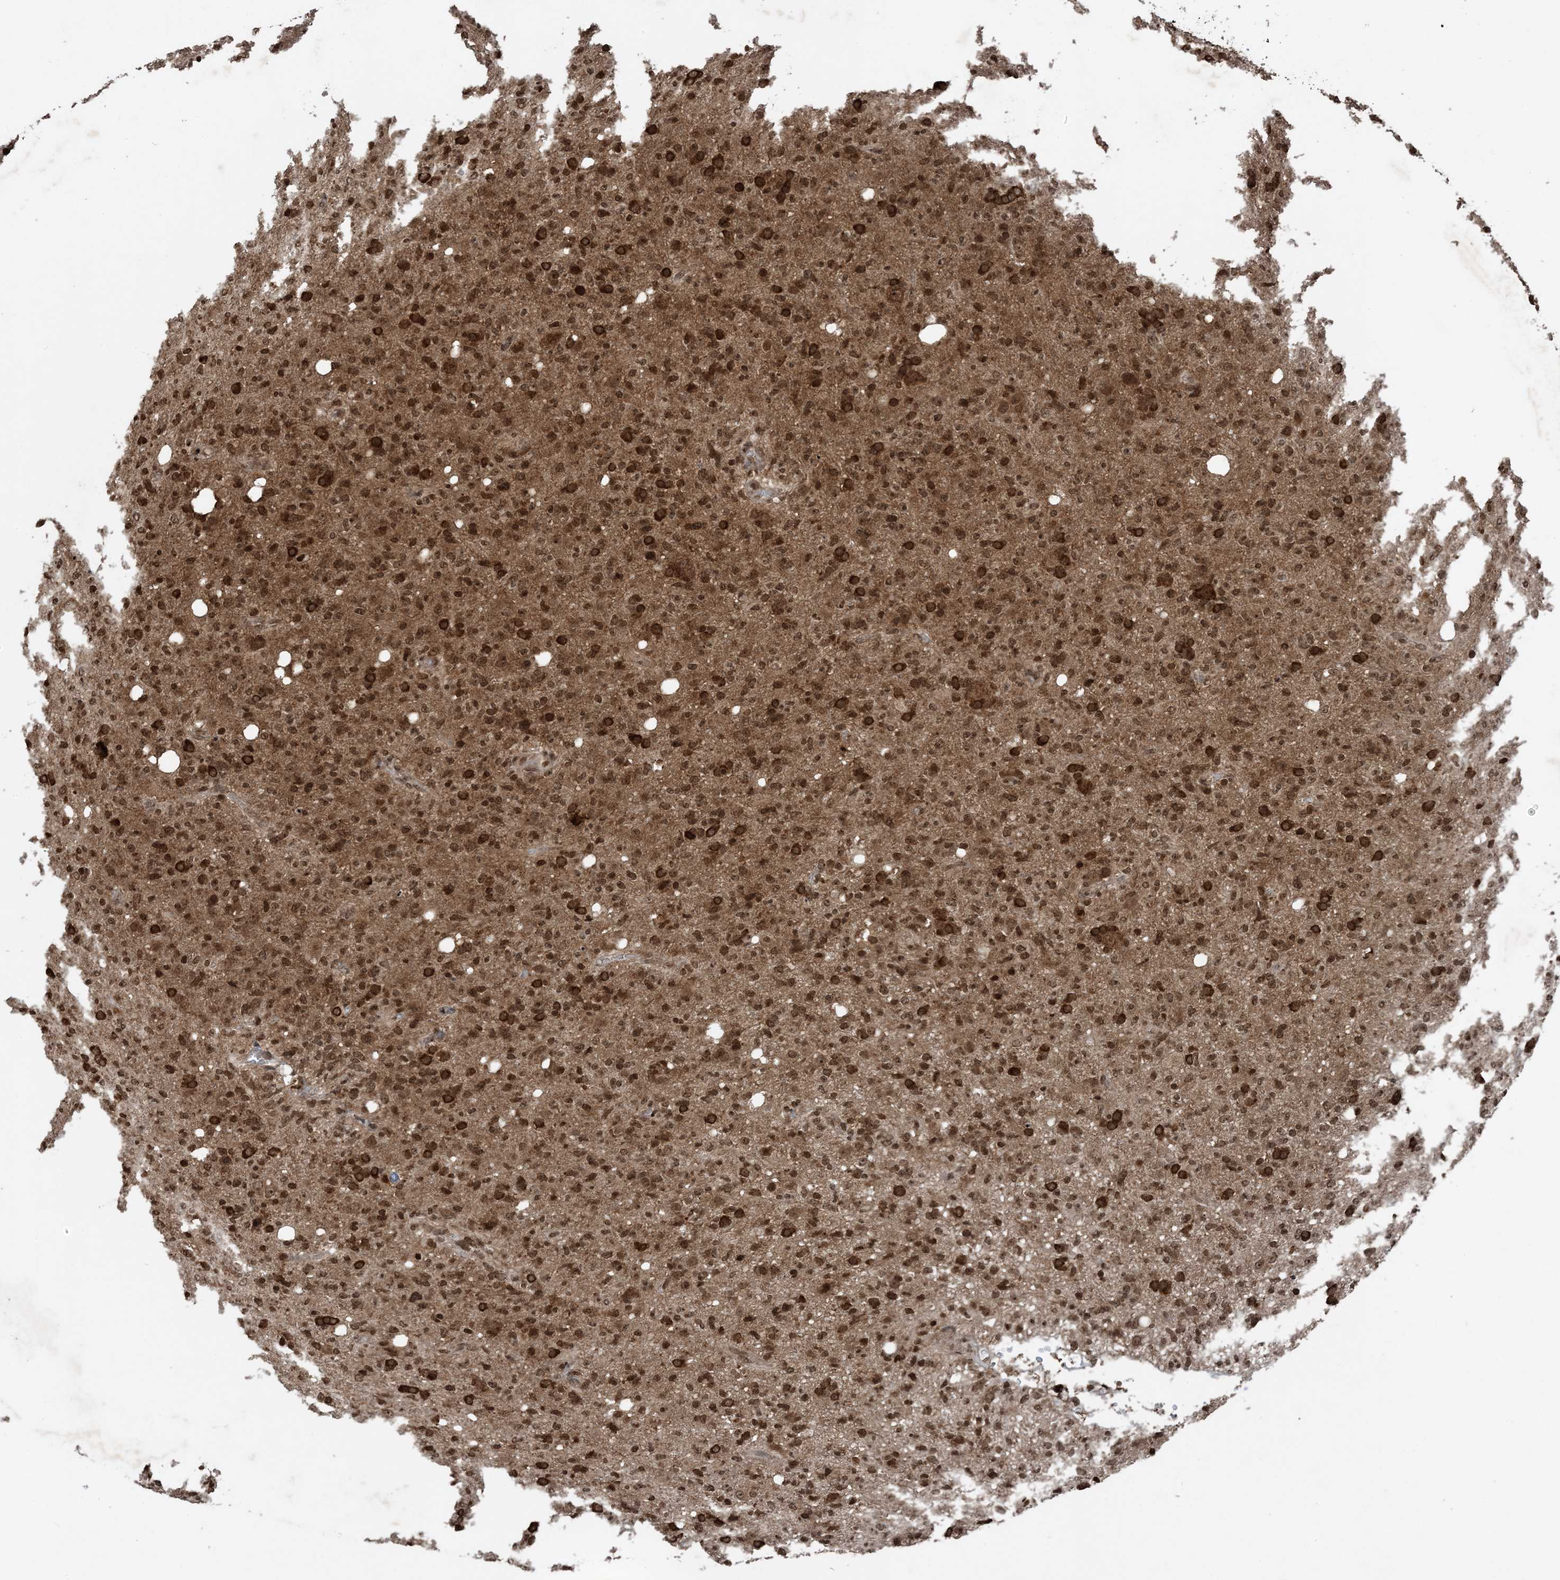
{"staining": {"intensity": "moderate", "quantity": ">75%", "location": "nuclear"}, "tissue": "glioma", "cell_type": "Tumor cells", "image_type": "cancer", "snomed": [{"axis": "morphology", "description": "Glioma, malignant, High grade"}, {"axis": "topography", "description": "Brain"}], "caption": "Brown immunohistochemical staining in glioma demonstrates moderate nuclear staining in approximately >75% of tumor cells.", "gene": "ZFAND2B", "patient": {"sex": "female", "age": 57}}